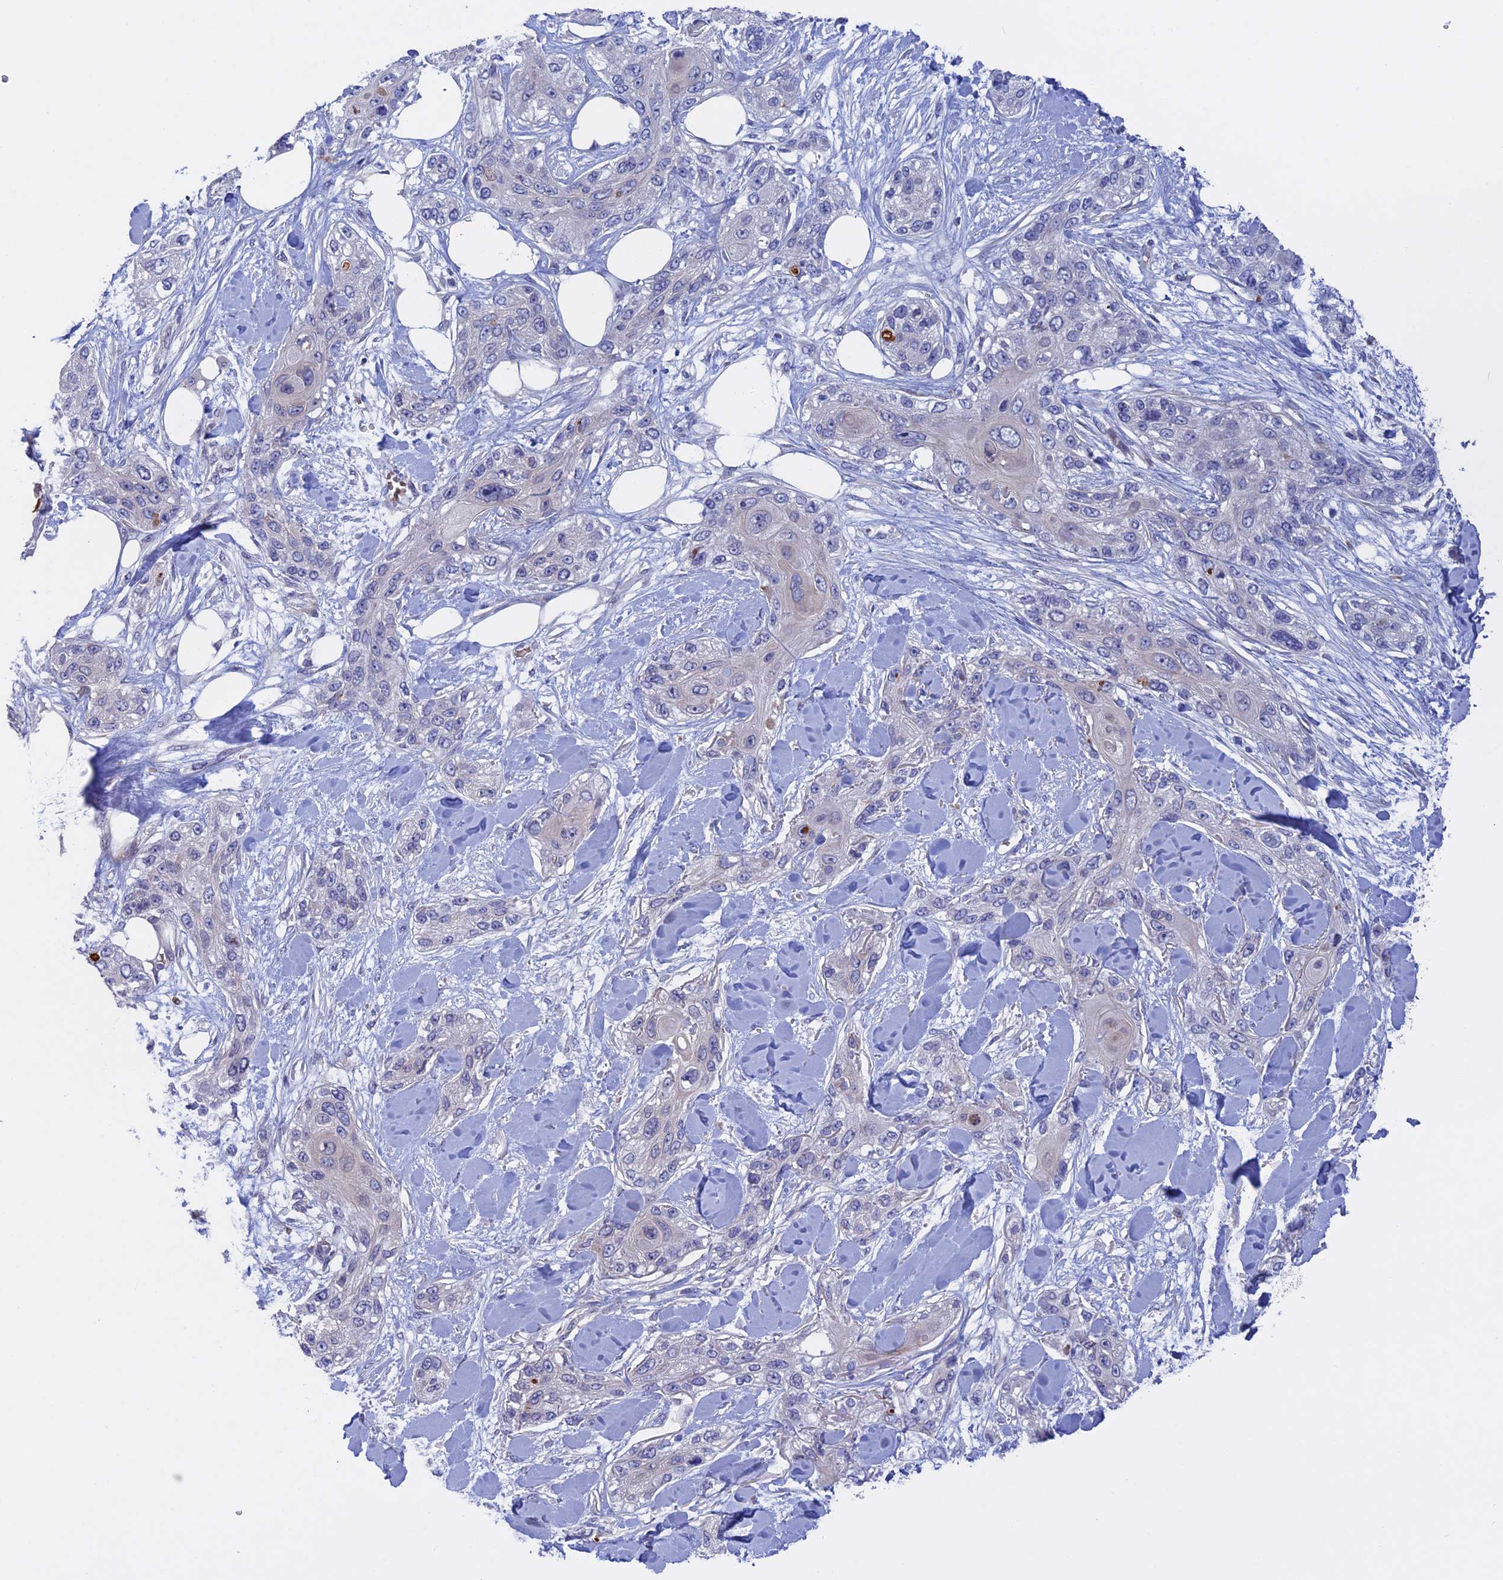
{"staining": {"intensity": "negative", "quantity": "none", "location": "none"}, "tissue": "skin cancer", "cell_type": "Tumor cells", "image_type": "cancer", "snomed": [{"axis": "morphology", "description": "Normal tissue, NOS"}, {"axis": "morphology", "description": "Squamous cell carcinoma, NOS"}, {"axis": "topography", "description": "Skin"}], "caption": "Tumor cells are negative for brown protein staining in skin squamous cell carcinoma.", "gene": "SLC2A6", "patient": {"sex": "male", "age": 72}}